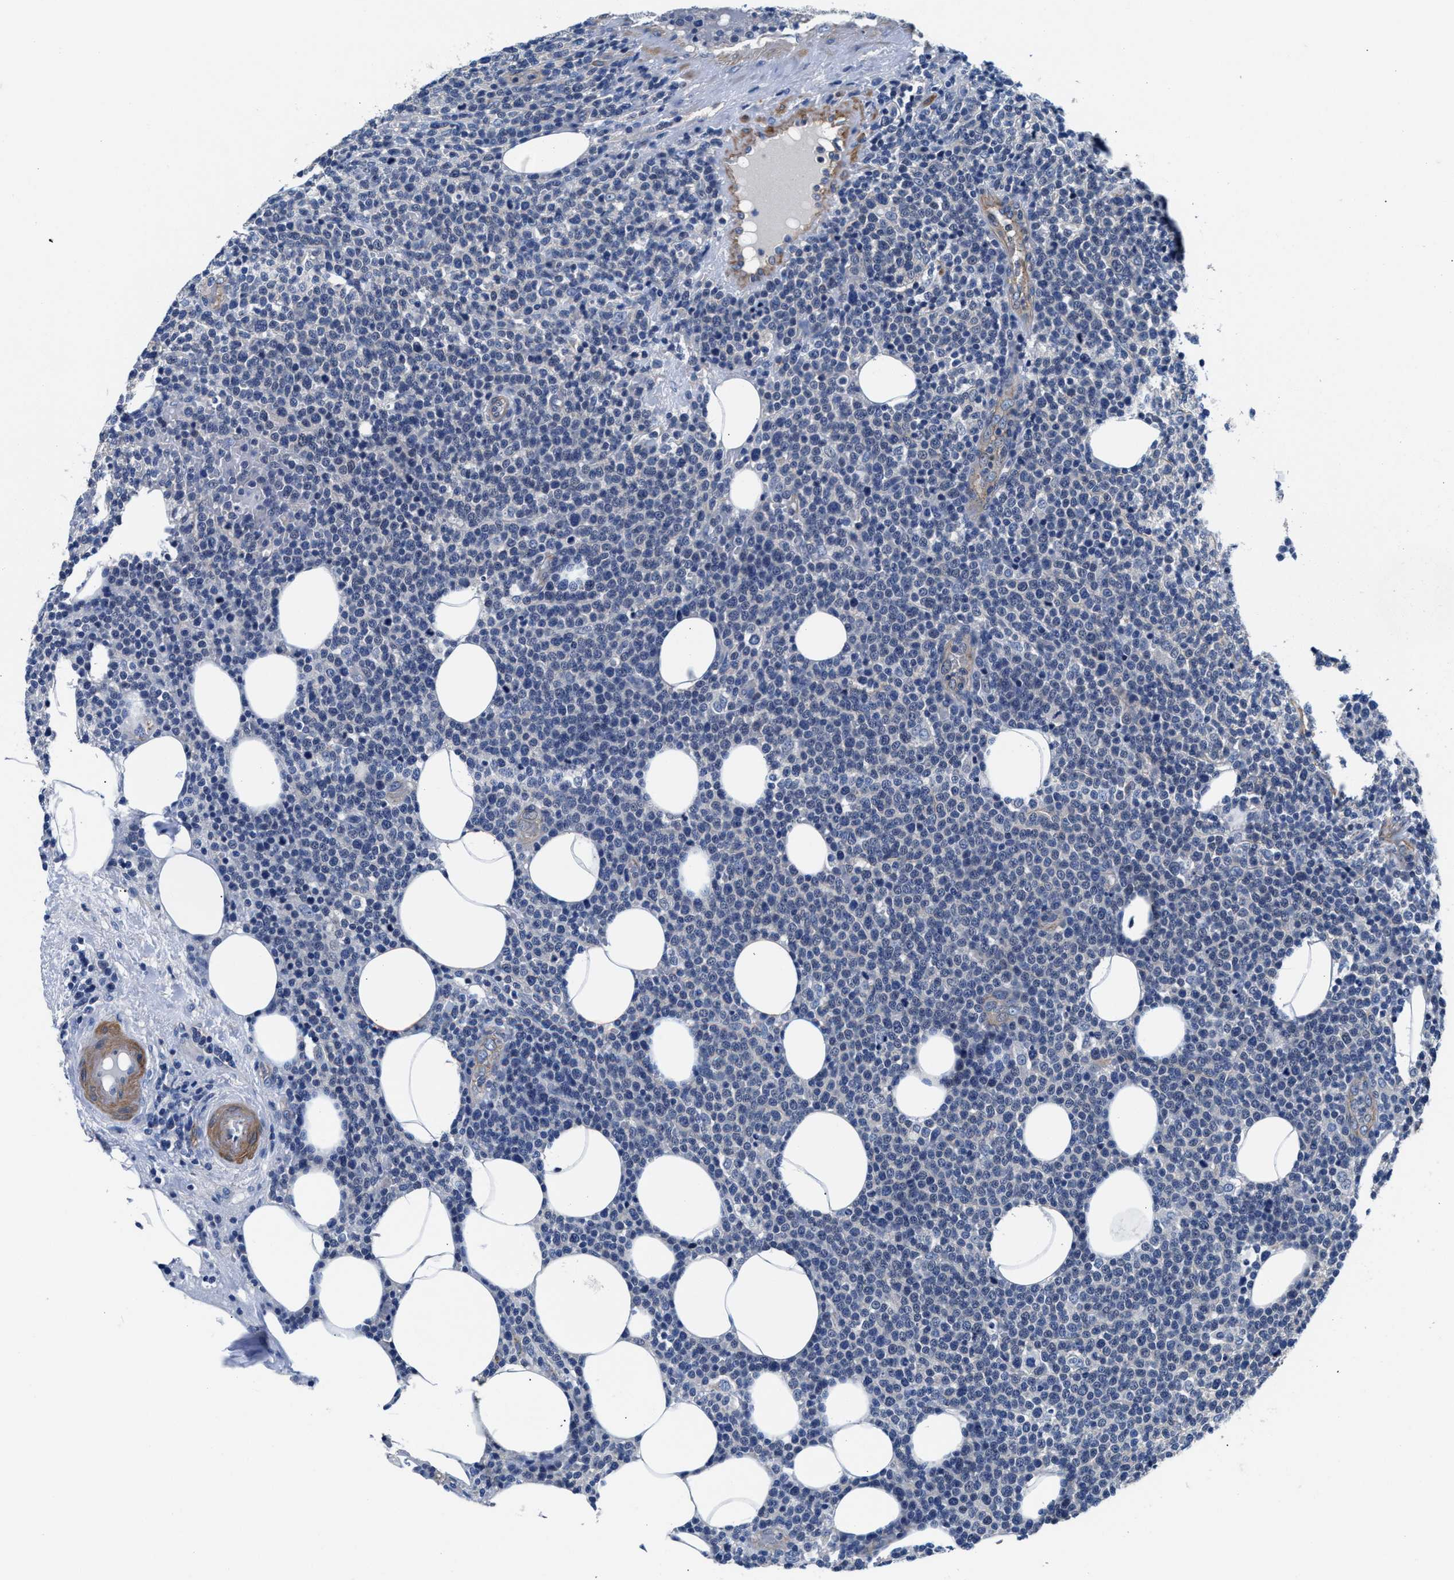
{"staining": {"intensity": "negative", "quantity": "none", "location": "none"}, "tissue": "lymphoma", "cell_type": "Tumor cells", "image_type": "cancer", "snomed": [{"axis": "morphology", "description": "Malignant lymphoma, non-Hodgkin's type, High grade"}, {"axis": "topography", "description": "Lymph node"}], "caption": "A photomicrograph of lymphoma stained for a protein shows no brown staining in tumor cells. Brightfield microscopy of immunohistochemistry stained with DAB (brown) and hematoxylin (blue), captured at high magnification.", "gene": "PARG", "patient": {"sex": "male", "age": 61}}